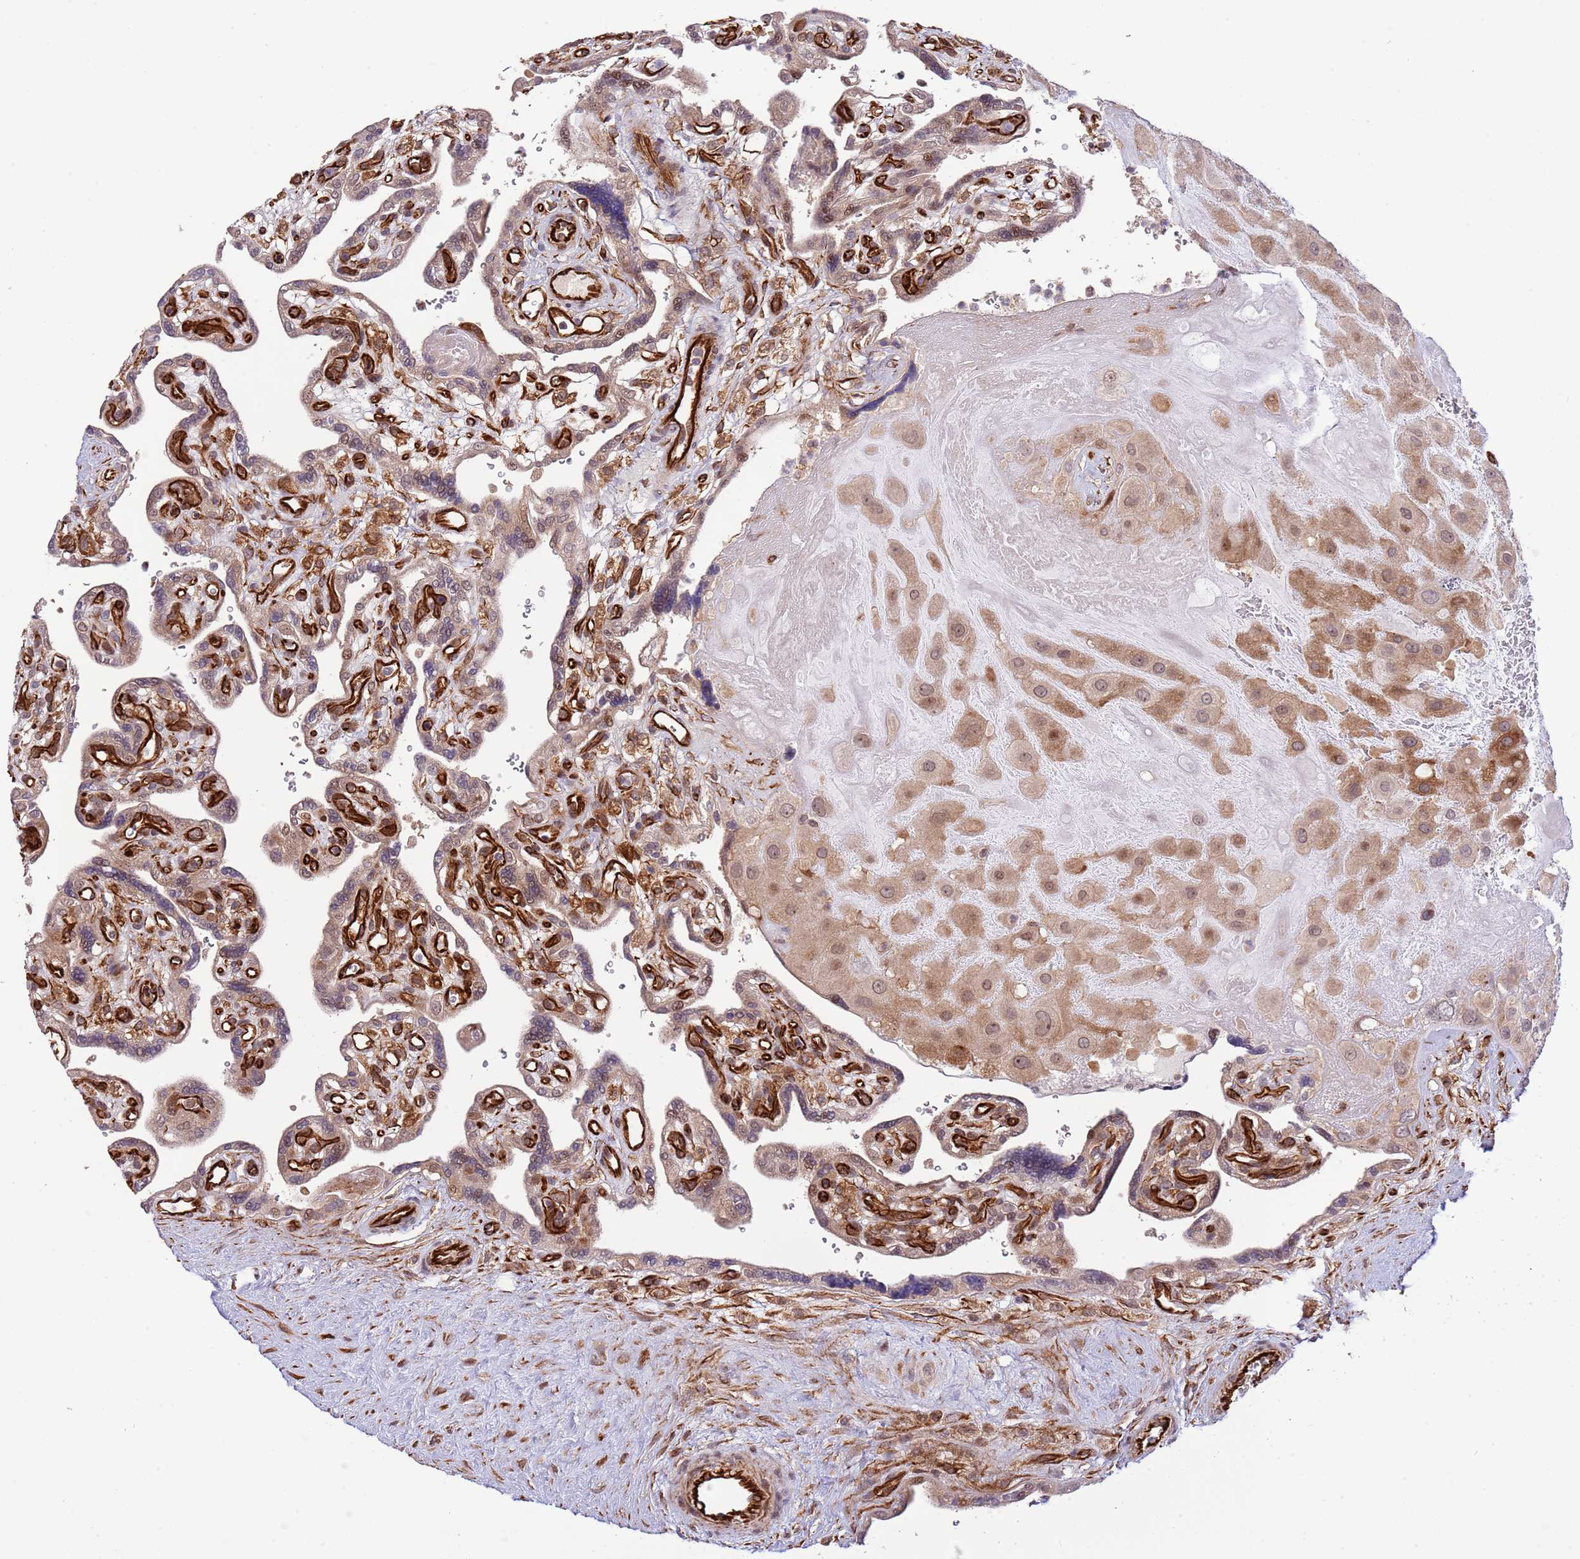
{"staining": {"intensity": "weak", "quantity": ">75%", "location": "cytoplasmic/membranous,nuclear"}, "tissue": "placenta", "cell_type": "Decidual cells", "image_type": "normal", "snomed": [{"axis": "morphology", "description": "Normal tissue, NOS"}, {"axis": "topography", "description": "Placenta"}], "caption": "Protein staining displays weak cytoplasmic/membranous,nuclear expression in about >75% of decidual cells in normal placenta.", "gene": "NEK3", "patient": {"sex": "female", "age": 39}}